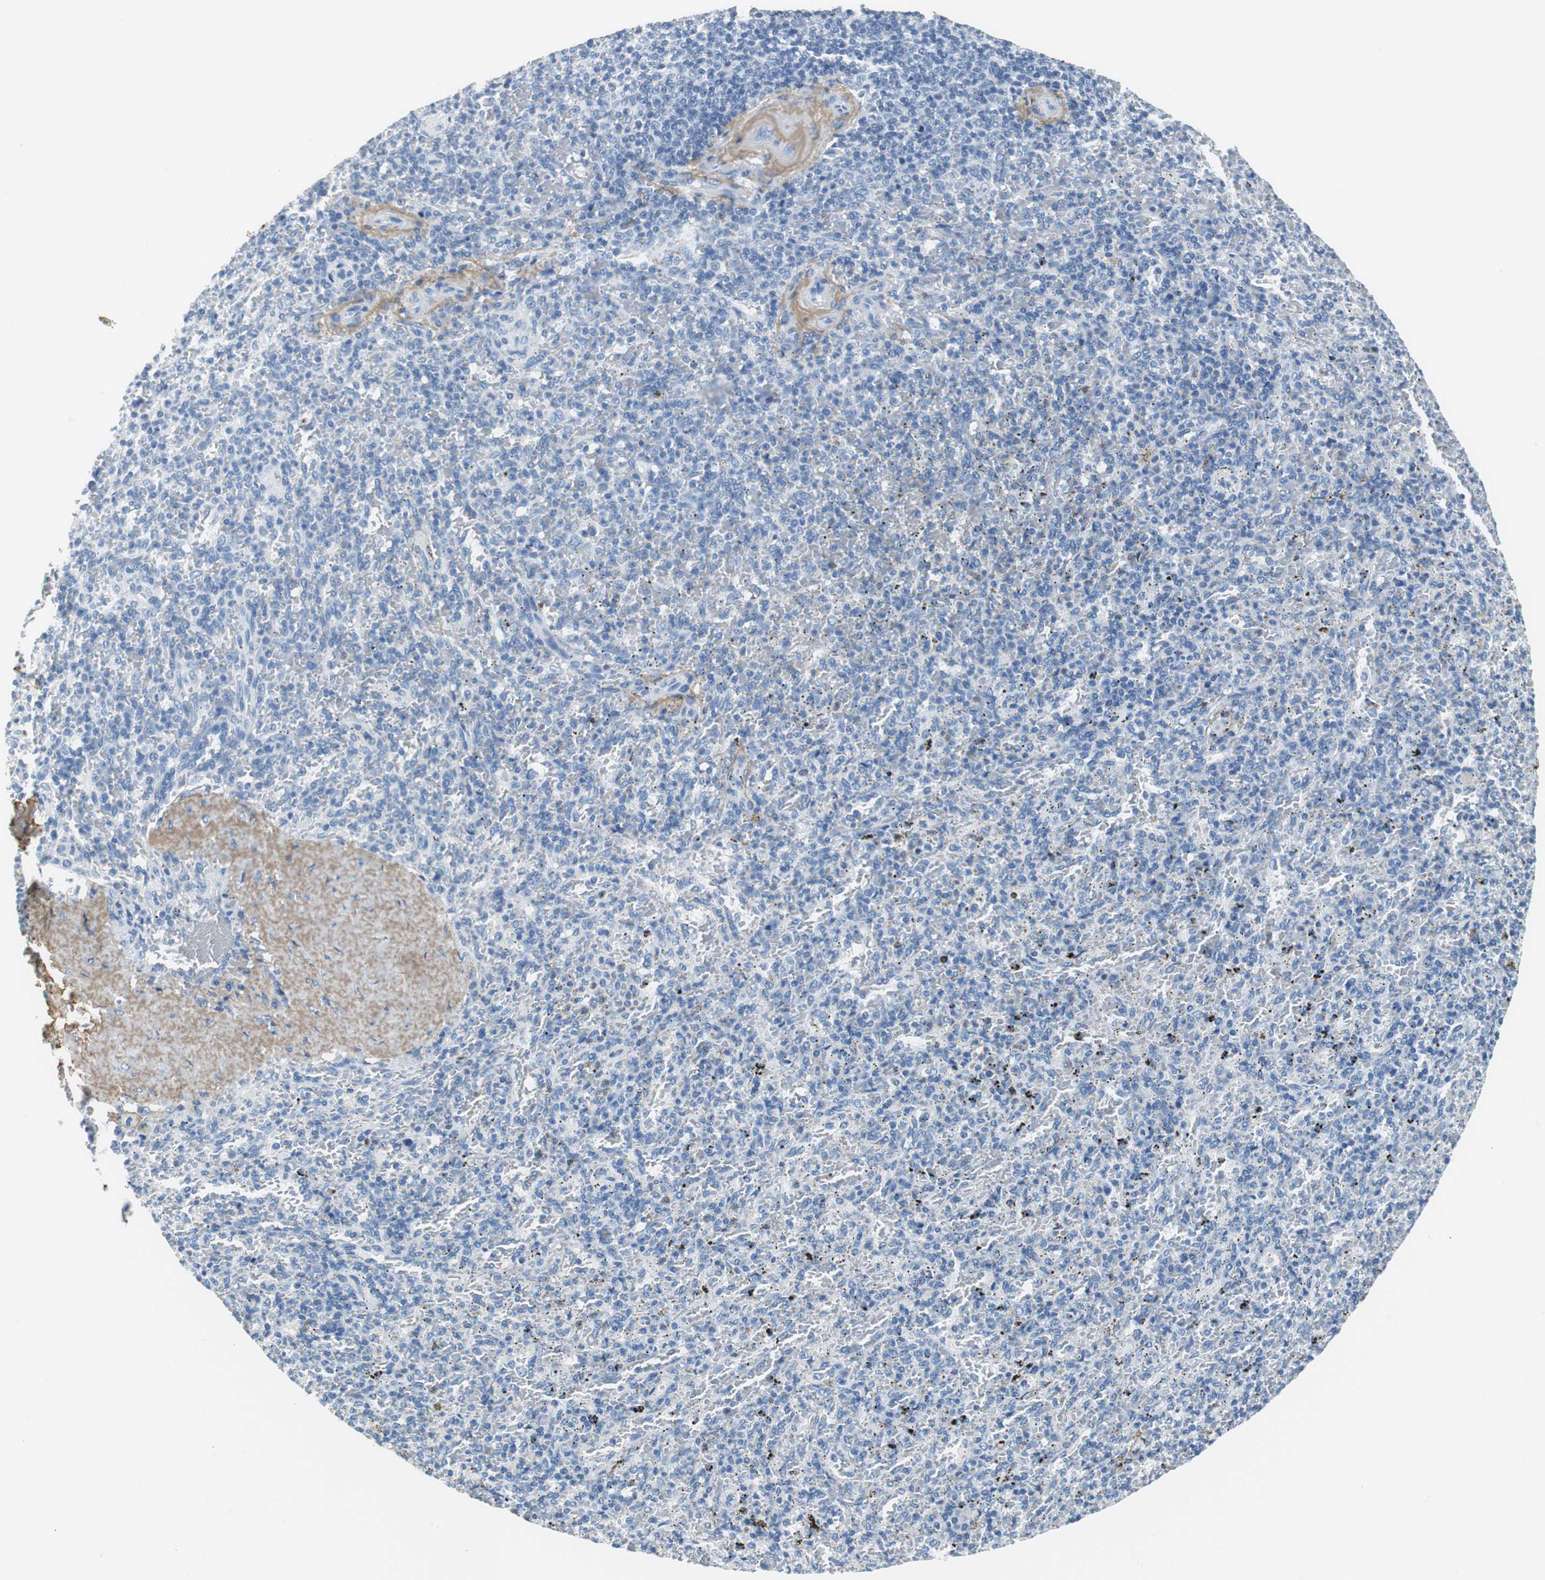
{"staining": {"intensity": "negative", "quantity": "none", "location": "none"}, "tissue": "spleen", "cell_type": "Cells in red pulp", "image_type": "normal", "snomed": [{"axis": "morphology", "description": "Normal tissue, NOS"}, {"axis": "topography", "description": "Spleen"}], "caption": "A histopathology image of spleen stained for a protein reveals no brown staining in cells in red pulp. (DAB (3,3'-diaminobenzidine) immunohistochemistry (IHC), high magnification).", "gene": "MUC7", "patient": {"sex": "female", "age": 43}}